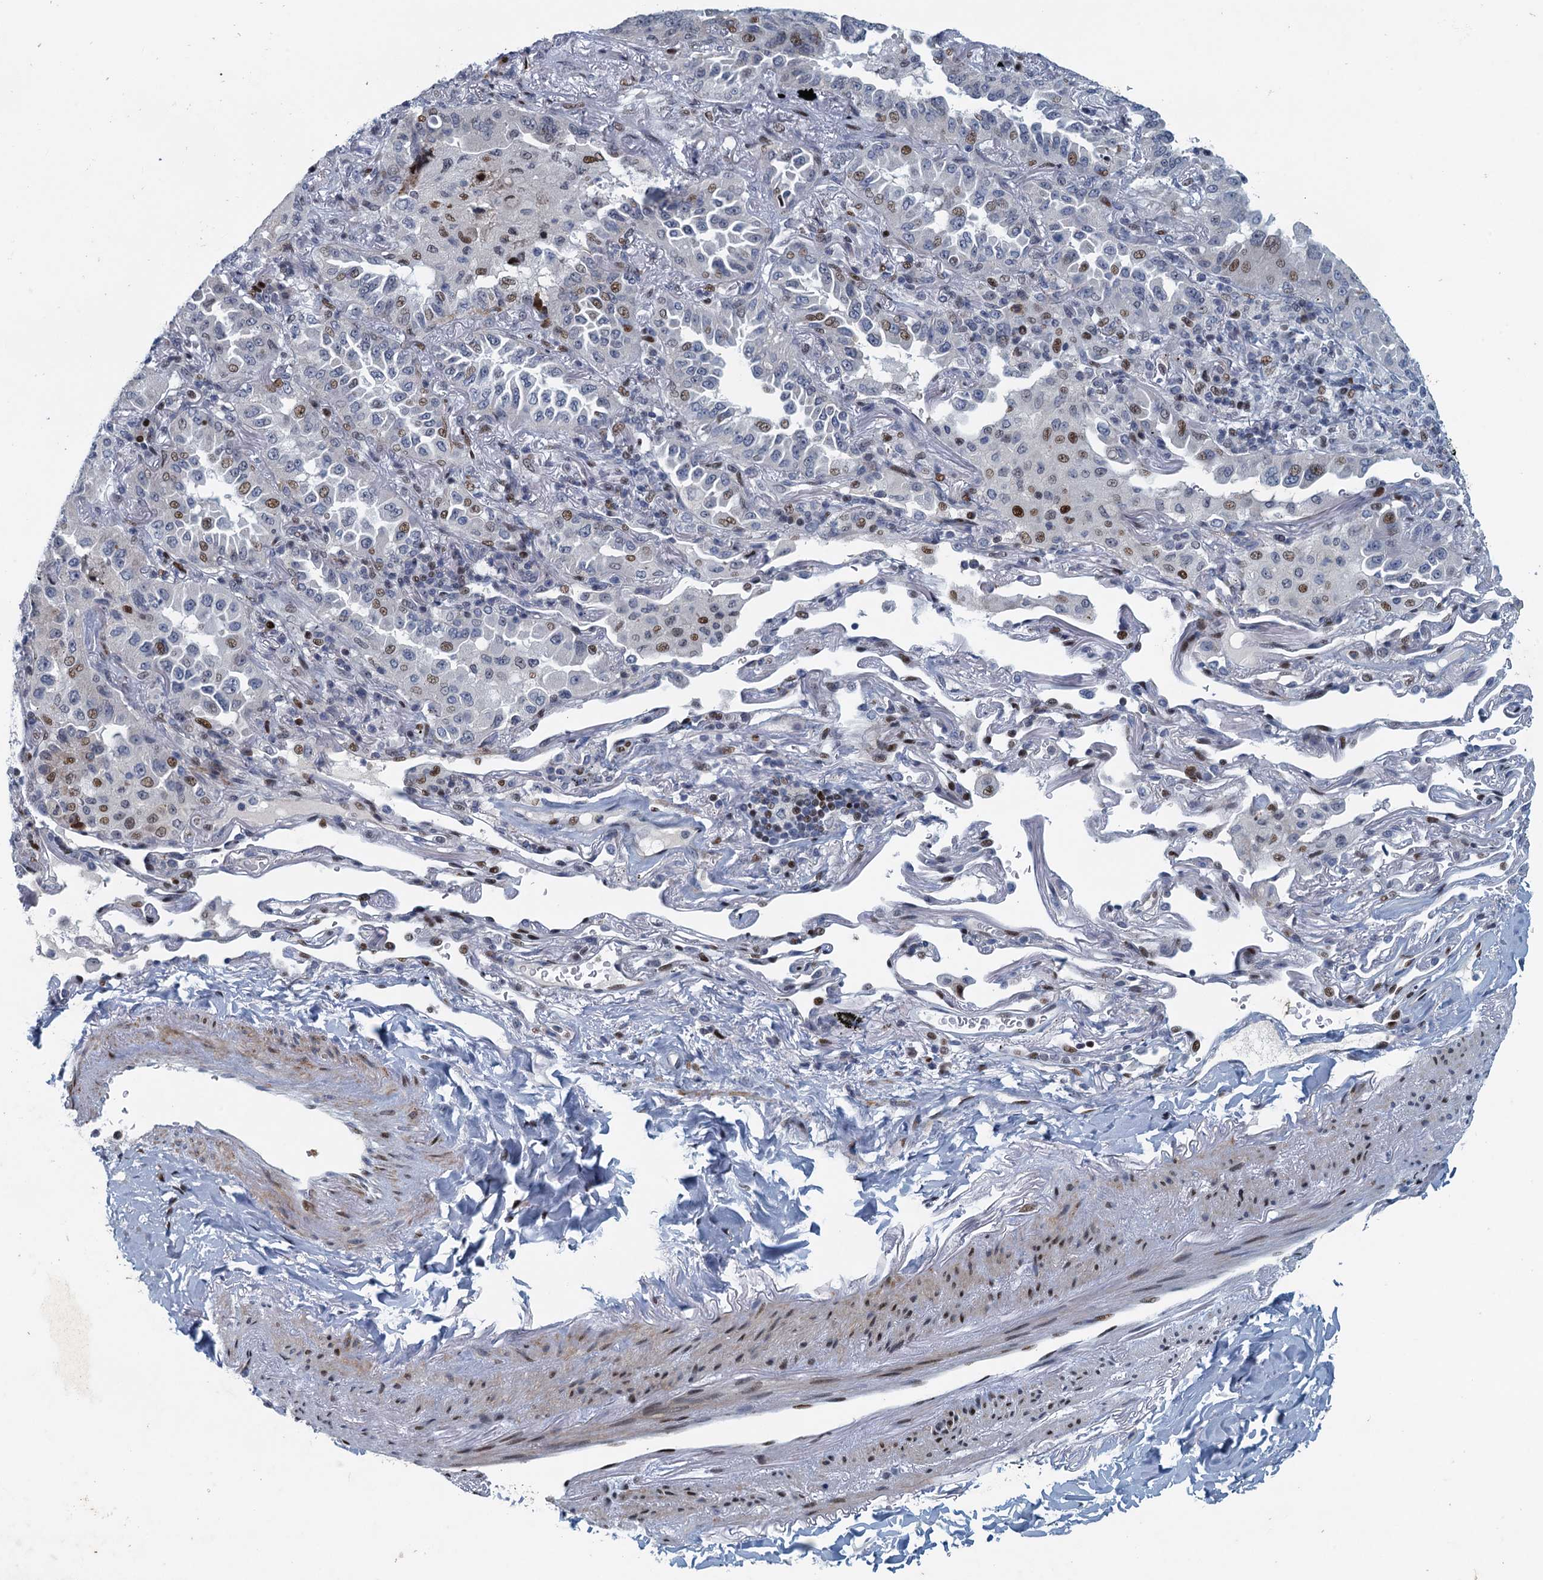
{"staining": {"intensity": "moderate", "quantity": "25%-75%", "location": "nuclear"}, "tissue": "lung cancer", "cell_type": "Tumor cells", "image_type": "cancer", "snomed": [{"axis": "morphology", "description": "Adenocarcinoma, NOS"}, {"axis": "topography", "description": "Lung"}], "caption": "This is a photomicrograph of immunohistochemistry (IHC) staining of lung adenocarcinoma, which shows moderate expression in the nuclear of tumor cells.", "gene": "ANKRD13D", "patient": {"sex": "female", "age": 69}}